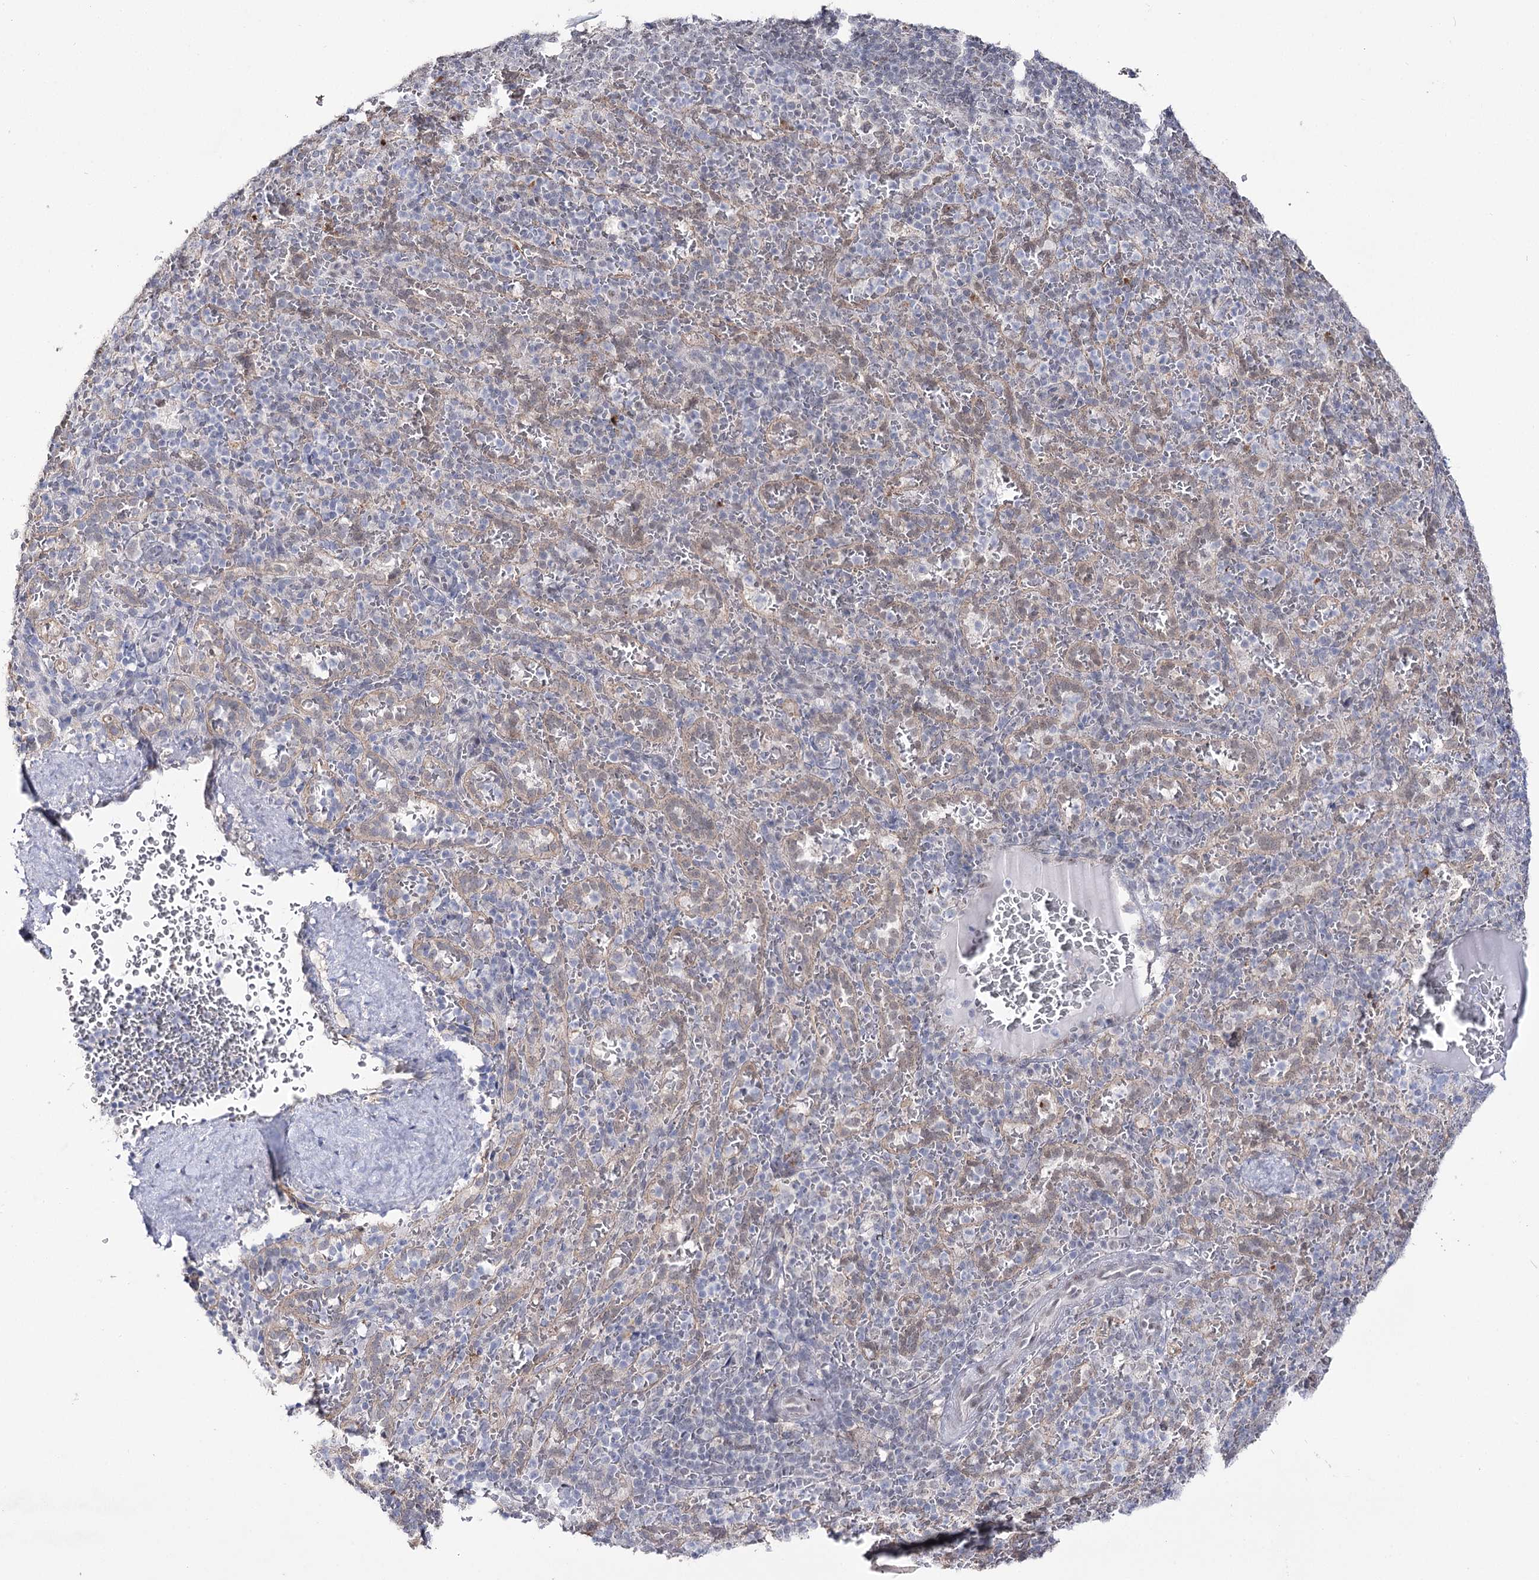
{"staining": {"intensity": "weak", "quantity": "25%-75%", "location": "nuclear"}, "tissue": "spleen", "cell_type": "Cells in red pulp", "image_type": "normal", "snomed": [{"axis": "morphology", "description": "Normal tissue, NOS"}, {"axis": "topography", "description": "Spleen"}], "caption": "Approximately 25%-75% of cells in red pulp in benign spleen reveal weak nuclear protein expression as visualized by brown immunohistochemical staining.", "gene": "VGLL4", "patient": {"sex": "female", "age": 21}}